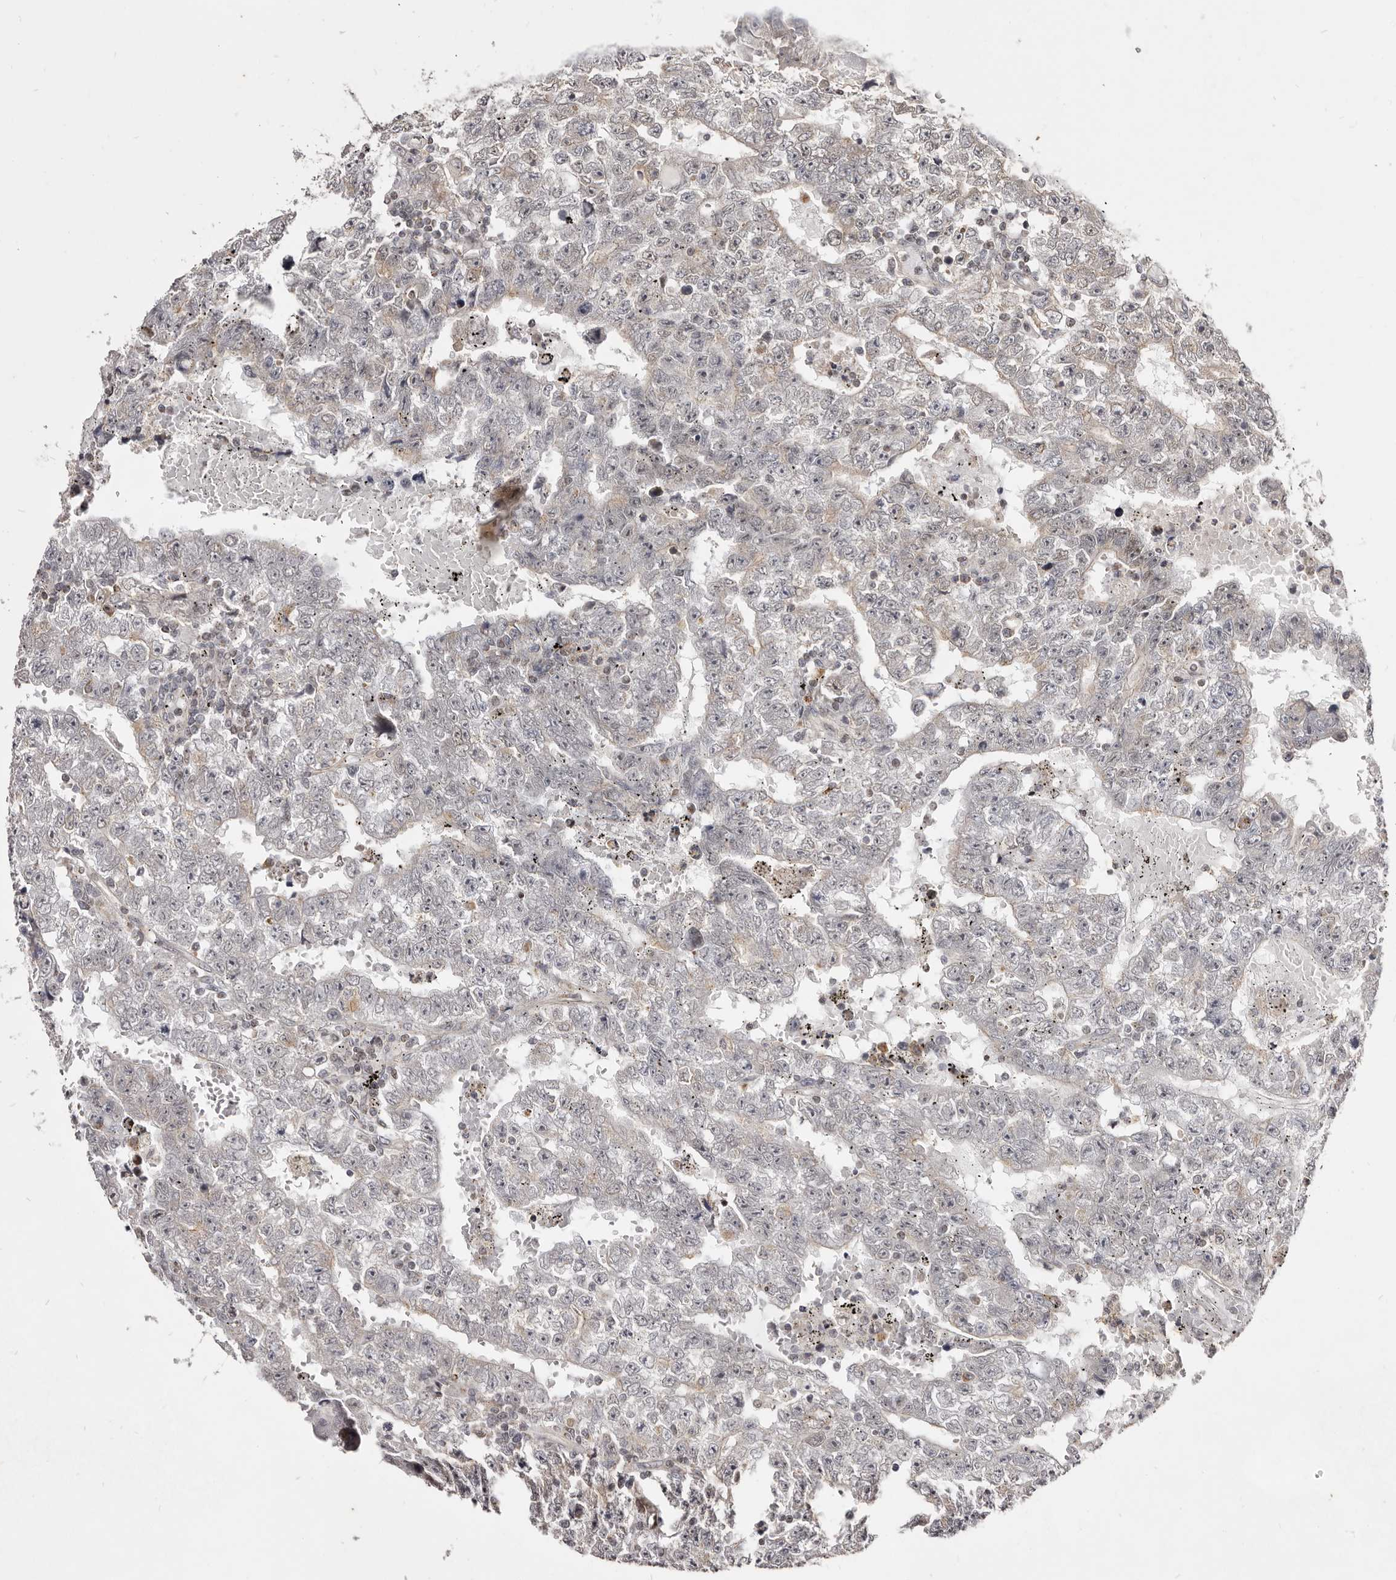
{"staining": {"intensity": "negative", "quantity": "none", "location": "none"}, "tissue": "testis cancer", "cell_type": "Tumor cells", "image_type": "cancer", "snomed": [{"axis": "morphology", "description": "Carcinoma, Embryonal, NOS"}, {"axis": "topography", "description": "Testis"}], "caption": "This histopathology image is of embryonal carcinoma (testis) stained with immunohistochemistry to label a protein in brown with the nuclei are counter-stained blue. There is no staining in tumor cells.", "gene": "THUMPD1", "patient": {"sex": "male", "age": 25}}